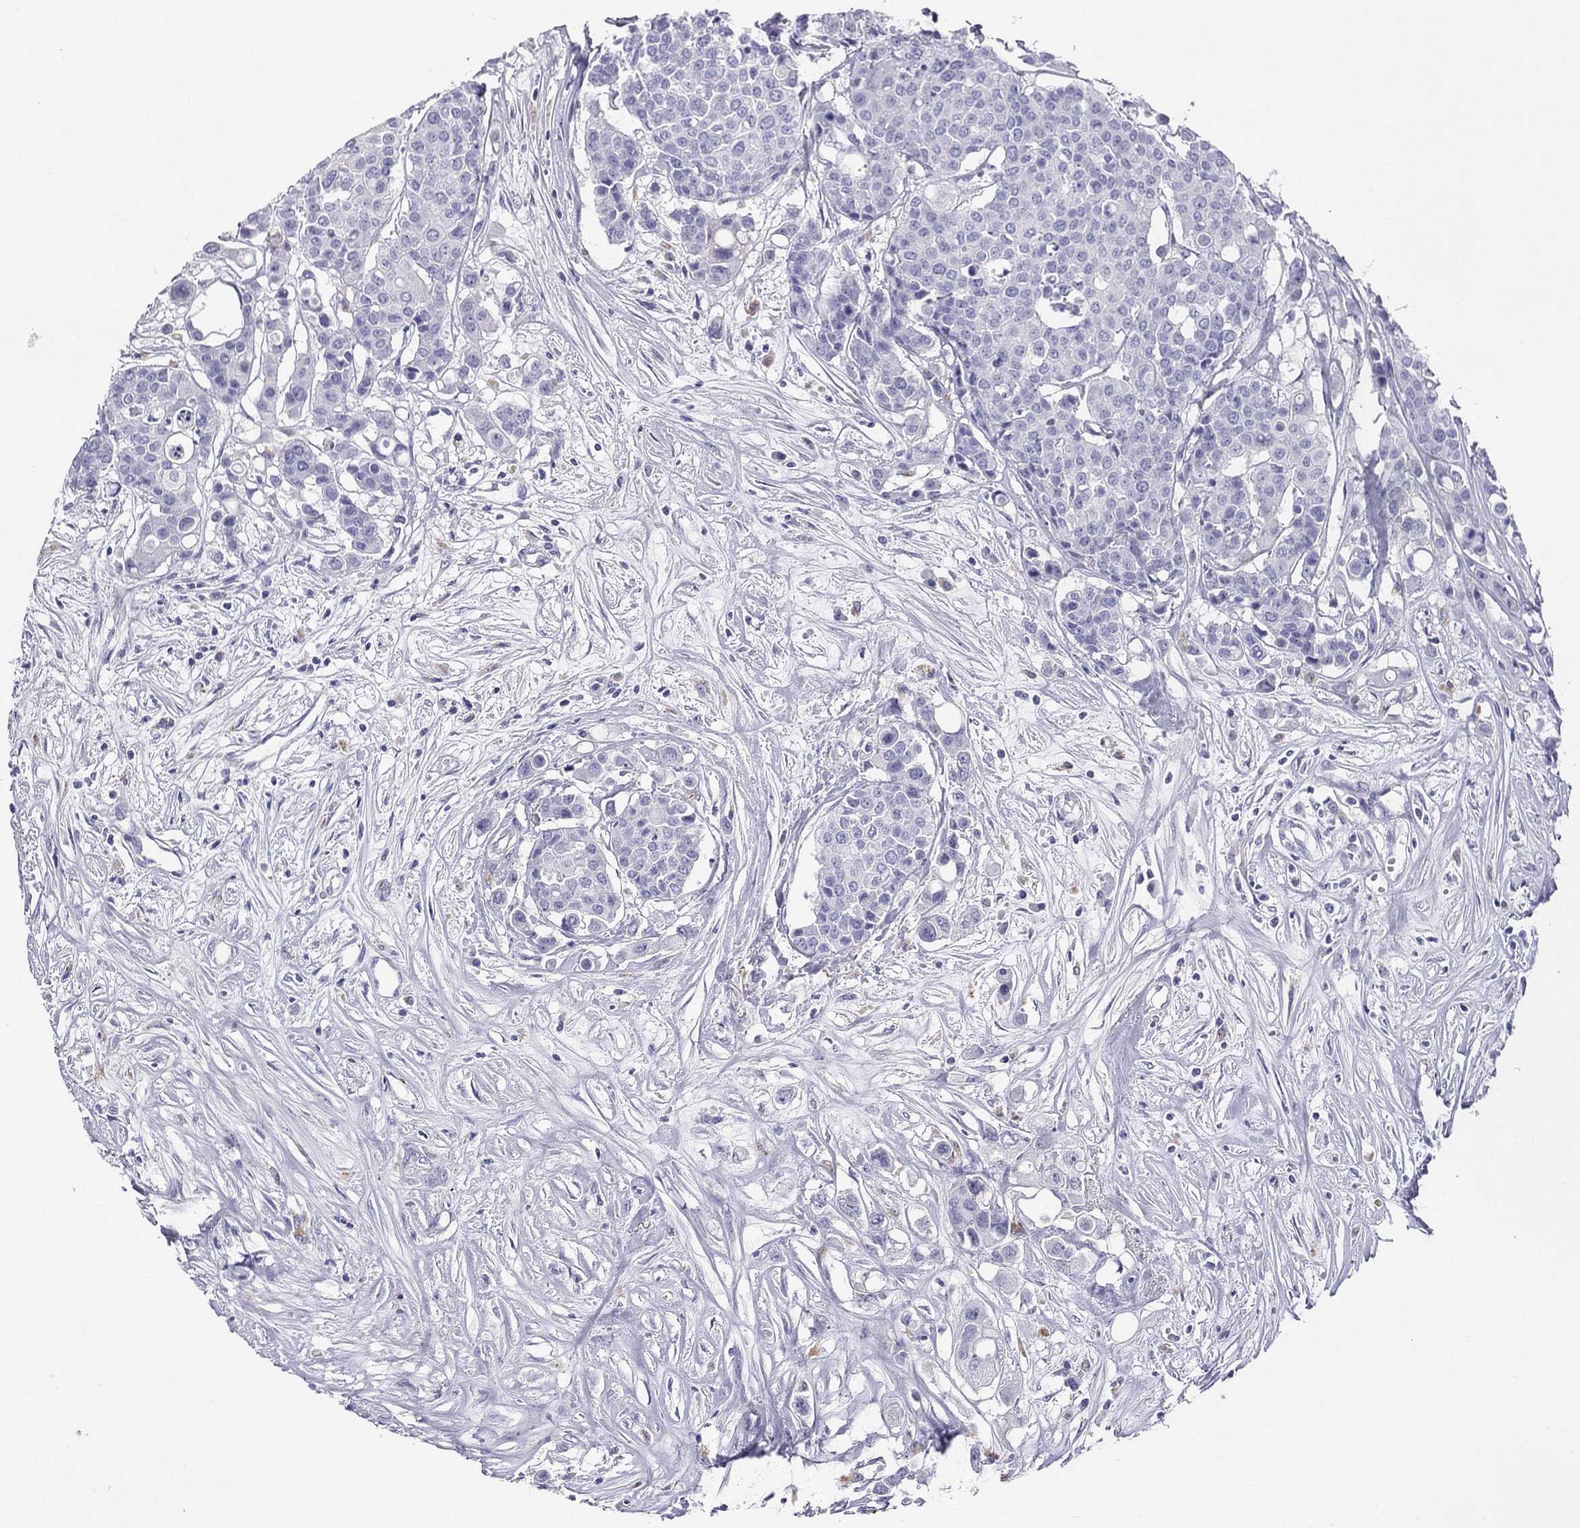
{"staining": {"intensity": "negative", "quantity": "none", "location": "none"}, "tissue": "carcinoid", "cell_type": "Tumor cells", "image_type": "cancer", "snomed": [{"axis": "morphology", "description": "Carcinoid, malignant, NOS"}, {"axis": "topography", "description": "Colon"}], "caption": "A high-resolution micrograph shows immunohistochemistry staining of carcinoid, which reveals no significant positivity in tumor cells.", "gene": "ALOXE3", "patient": {"sex": "male", "age": 81}}